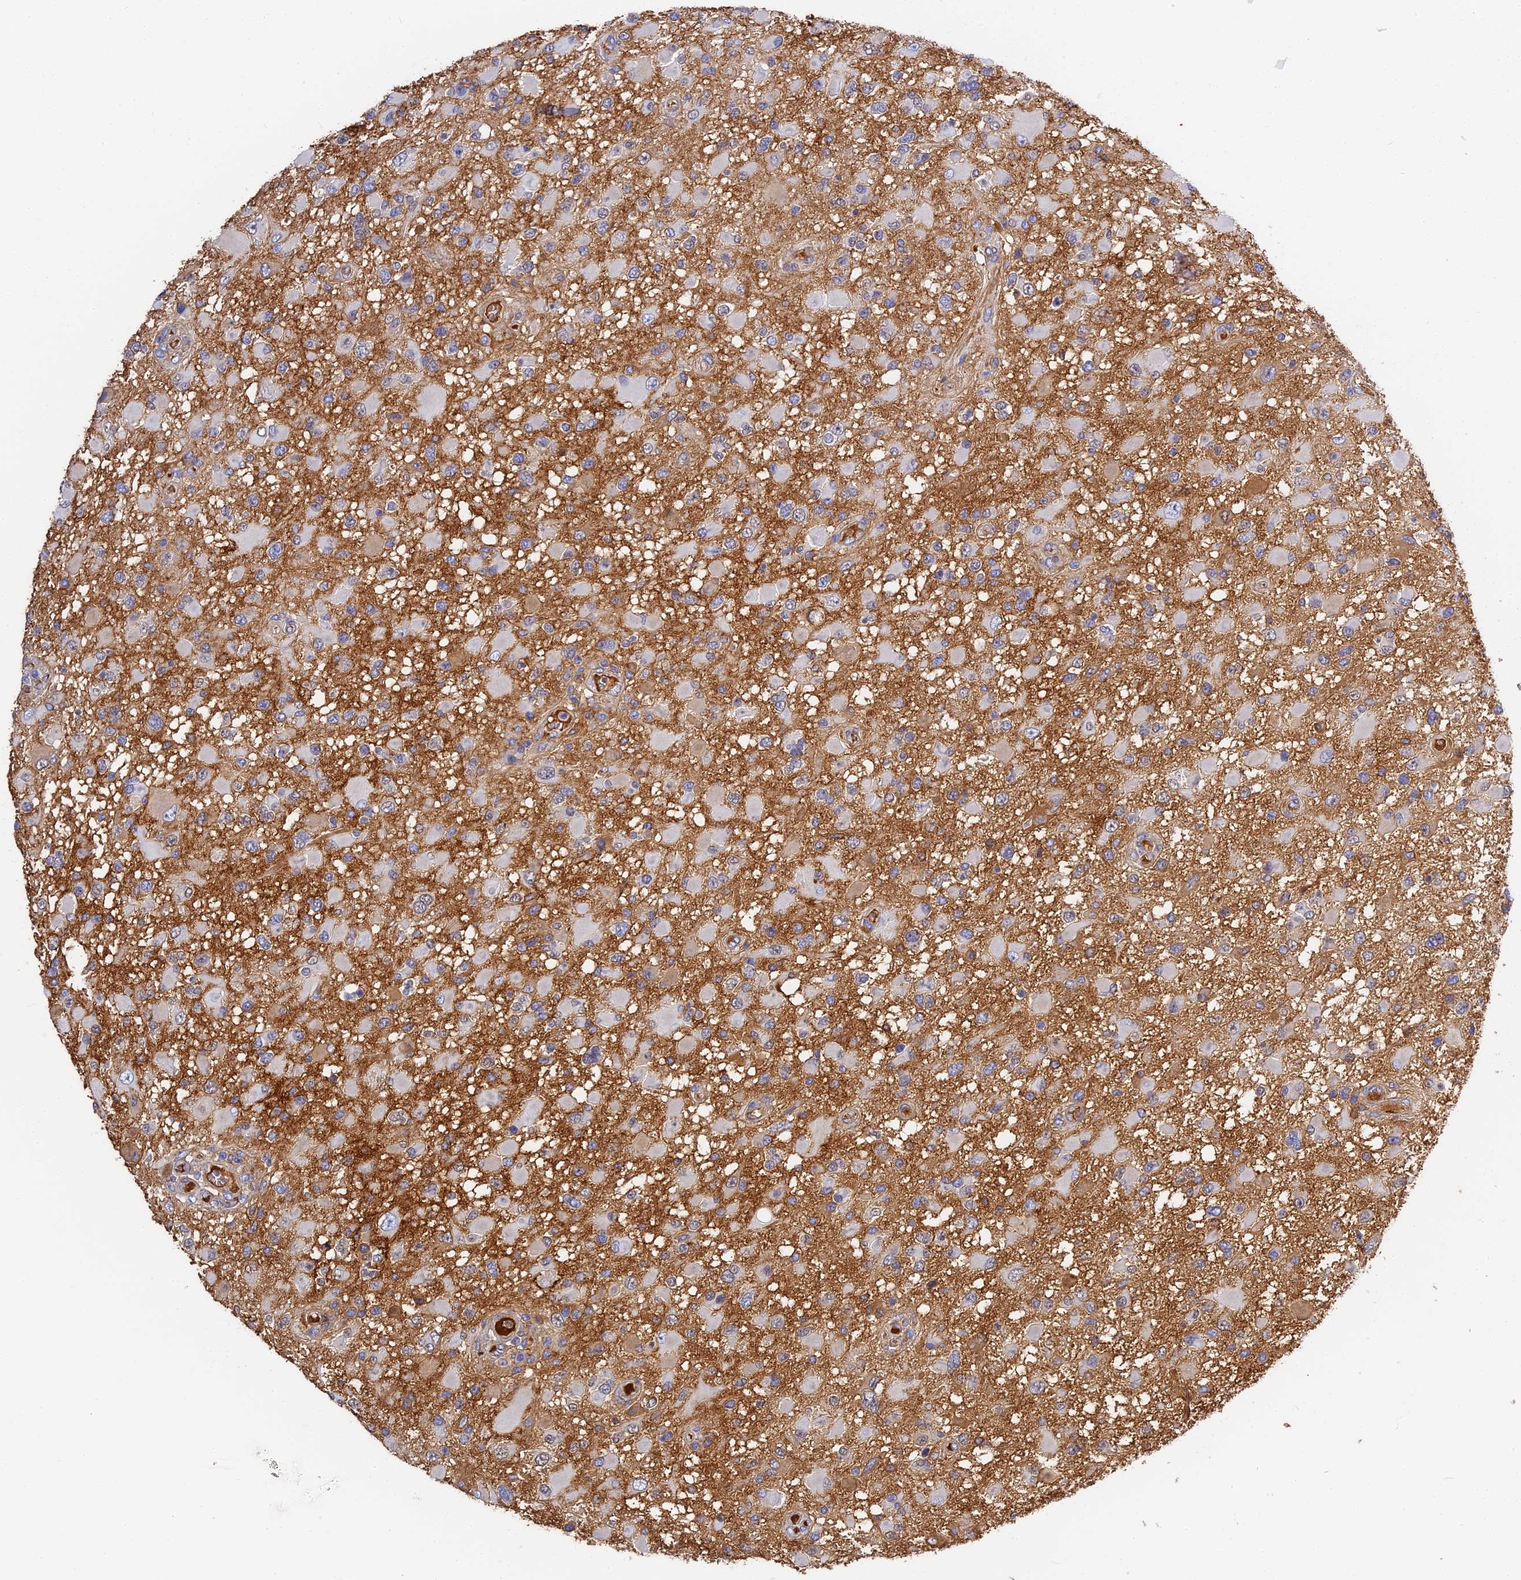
{"staining": {"intensity": "negative", "quantity": "none", "location": "none"}, "tissue": "glioma", "cell_type": "Tumor cells", "image_type": "cancer", "snomed": [{"axis": "morphology", "description": "Glioma, malignant, High grade"}, {"axis": "topography", "description": "Brain"}], "caption": "This is a photomicrograph of immunohistochemistry staining of high-grade glioma (malignant), which shows no expression in tumor cells.", "gene": "ITIH1", "patient": {"sex": "male", "age": 53}}